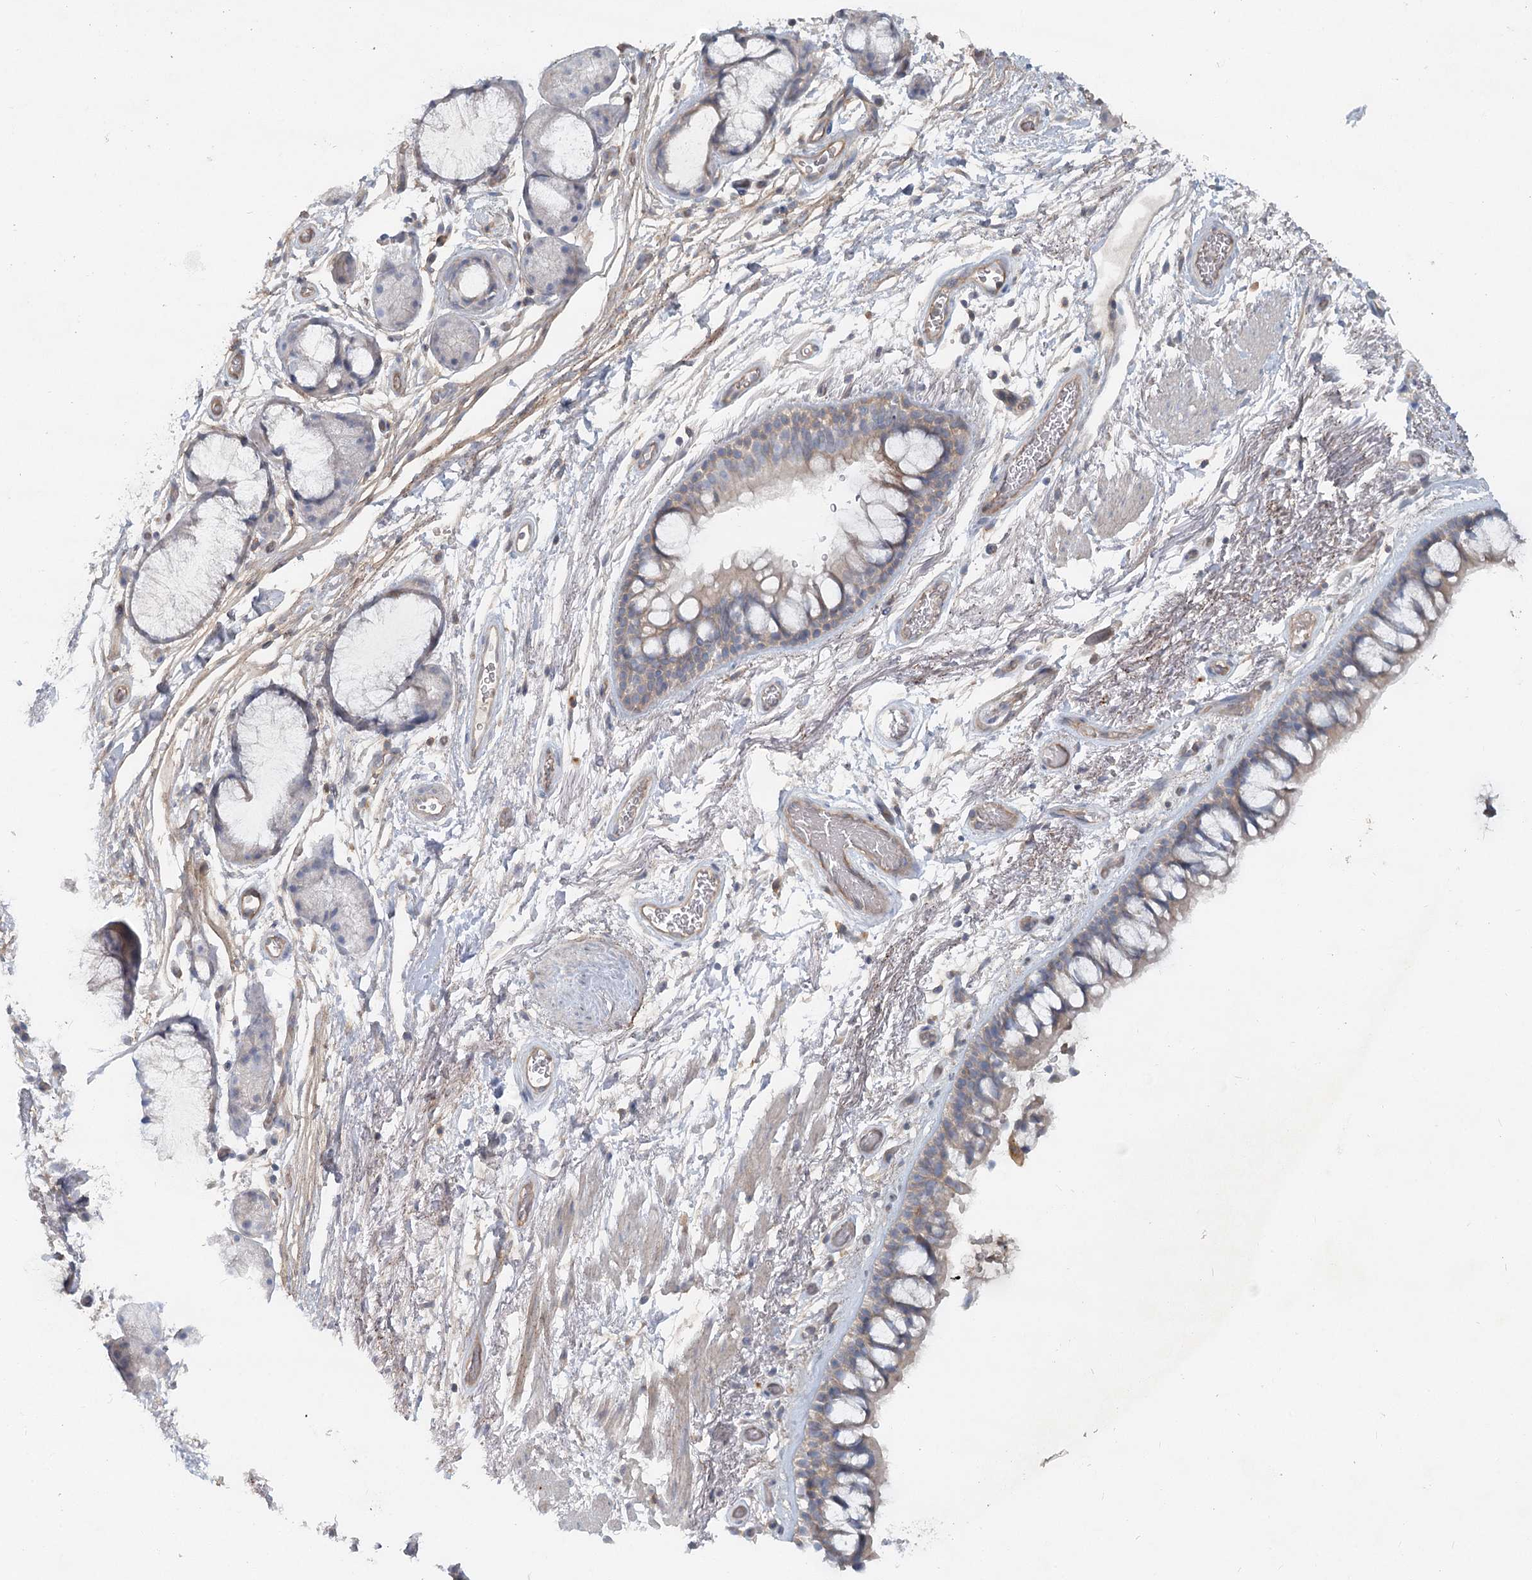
{"staining": {"intensity": "weak", "quantity": "25%-75%", "location": "cytoplasmic/membranous"}, "tissue": "bronchus", "cell_type": "Respiratory epithelial cells", "image_type": "normal", "snomed": [{"axis": "morphology", "description": "Normal tissue, NOS"}, {"axis": "topography", "description": "Bronchus"}], "caption": "Immunohistochemistry (IHC) staining of normal bronchus, which demonstrates low levels of weak cytoplasmic/membranous staining in about 25%-75% of respiratory epithelial cells indicating weak cytoplasmic/membranous protein positivity. The staining was performed using DAB (brown) for protein detection and nuclei were counterstained in hematoxylin (blue).", "gene": "DNMBP", "patient": {"sex": "male", "age": 65}}